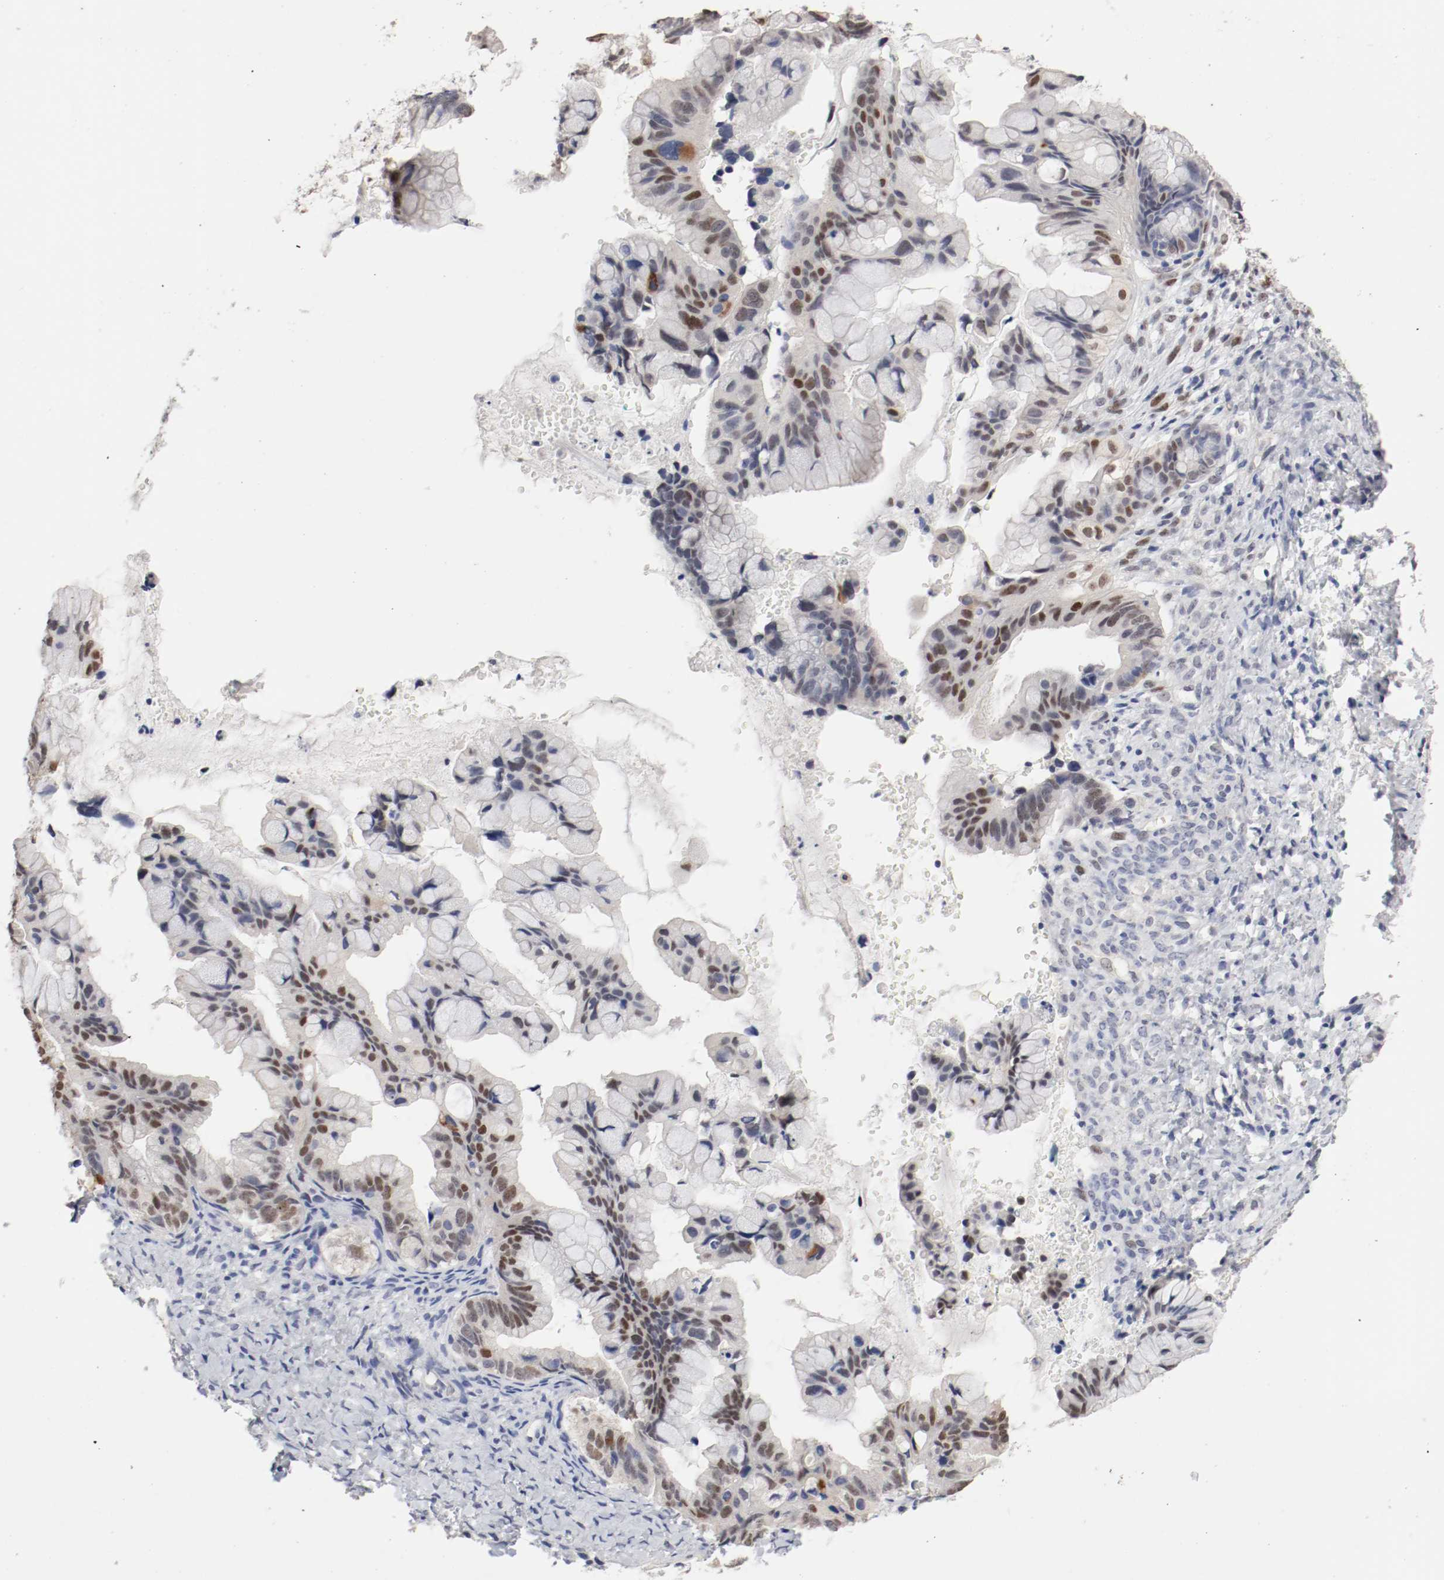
{"staining": {"intensity": "moderate", "quantity": "25%-75%", "location": "nuclear"}, "tissue": "ovarian cancer", "cell_type": "Tumor cells", "image_type": "cancer", "snomed": [{"axis": "morphology", "description": "Cystadenocarcinoma, mucinous, NOS"}, {"axis": "topography", "description": "Ovary"}], "caption": "This photomicrograph shows immunohistochemistry staining of mucinous cystadenocarcinoma (ovarian), with medium moderate nuclear expression in about 25%-75% of tumor cells.", "gene": "FOSL2", "patient": {"sex": "female", "age": 36}}